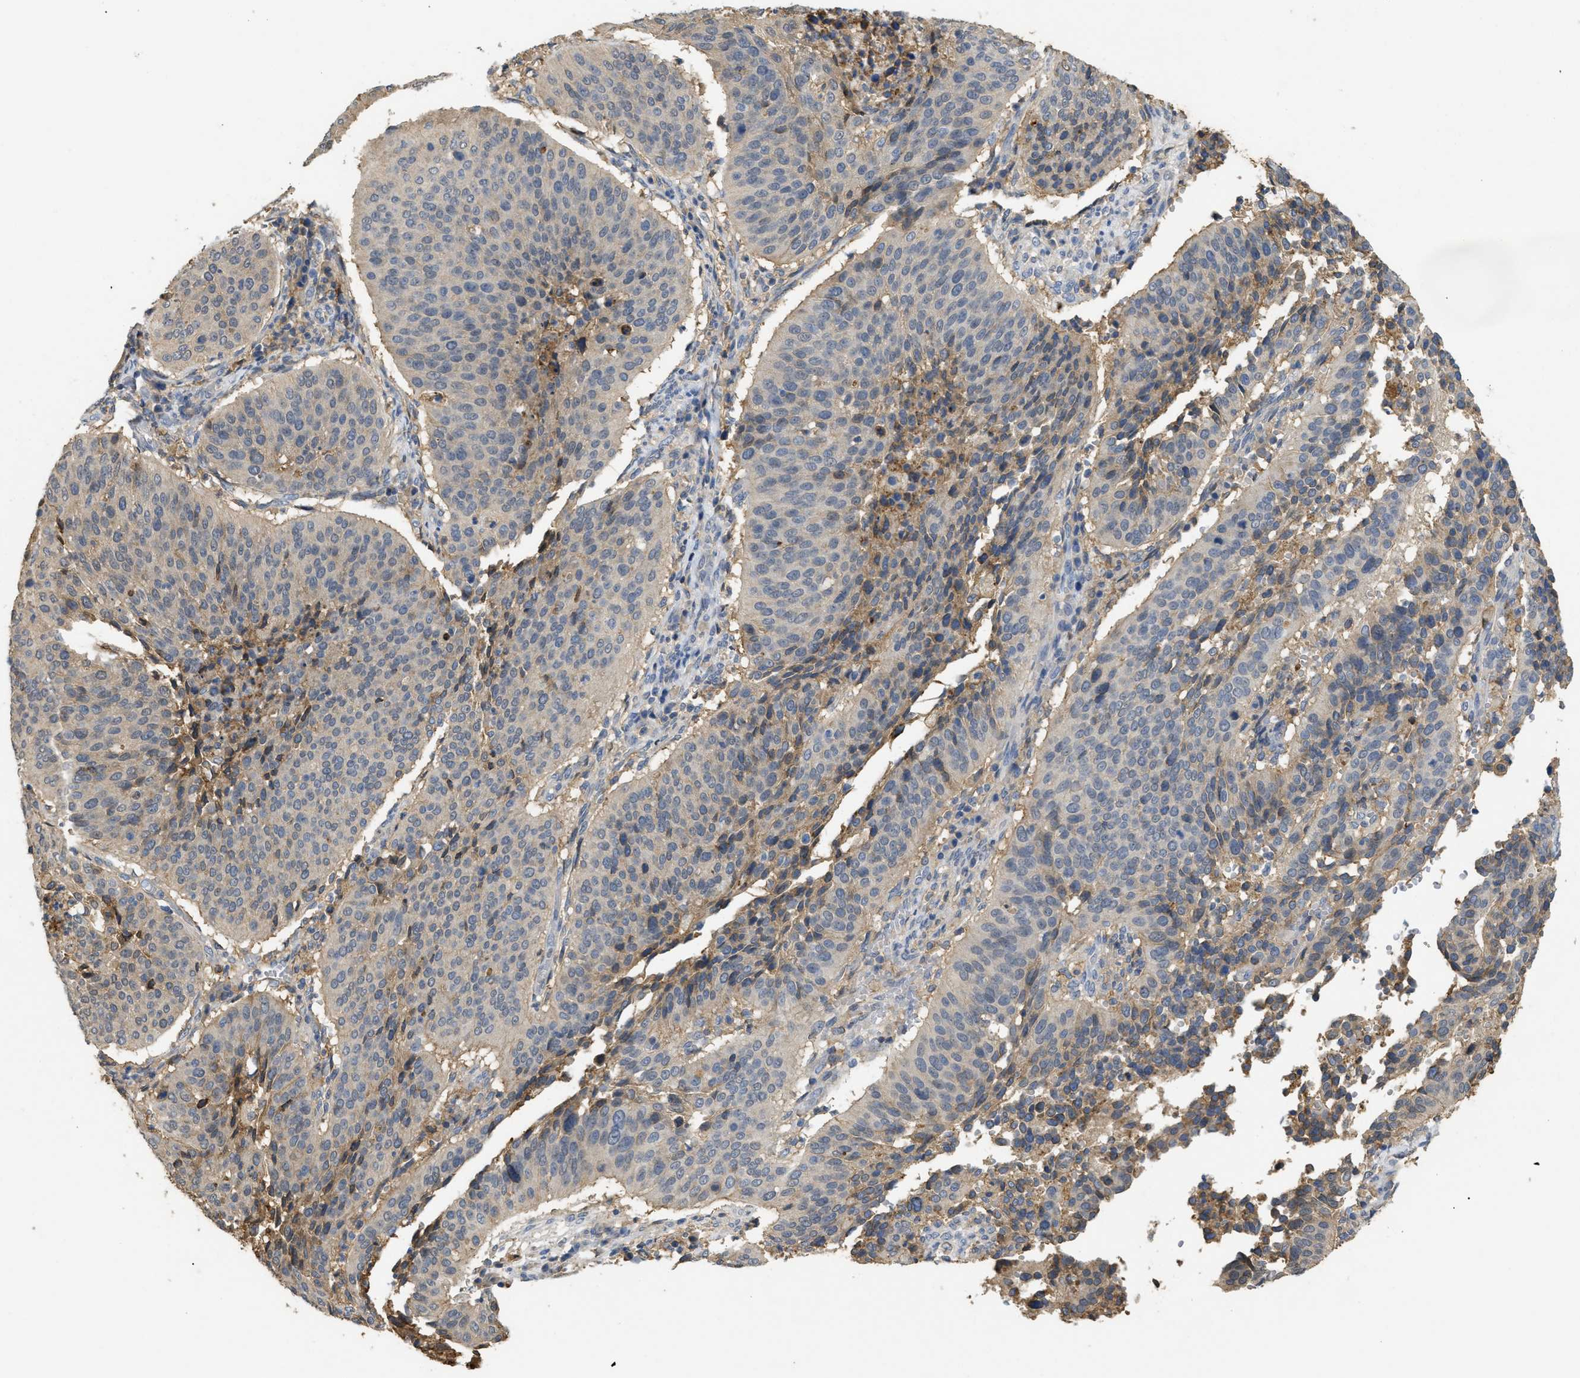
{"staining": {"intensity": "weak", "quantity": "<25%", "location": "cytoplasmic/membranous"}, "tissue": "cervical cancer", "cell_type": "Tumor cells", "image_type": "cancer", "snomed": [{"axis": "morphology", "description": "Normal tissue, NOS"}, {"axis": "morphology", "description": "Squamous cell carcinoma, NOS"}, {"axis": "topography", "description": "Cervix"}], "caption": "This is an IHC histopathology image of cervical cancer. There is no positivity in tumor cells.", "gene": "ANXA4", "patient": {"sex": "female", "age": 39}}